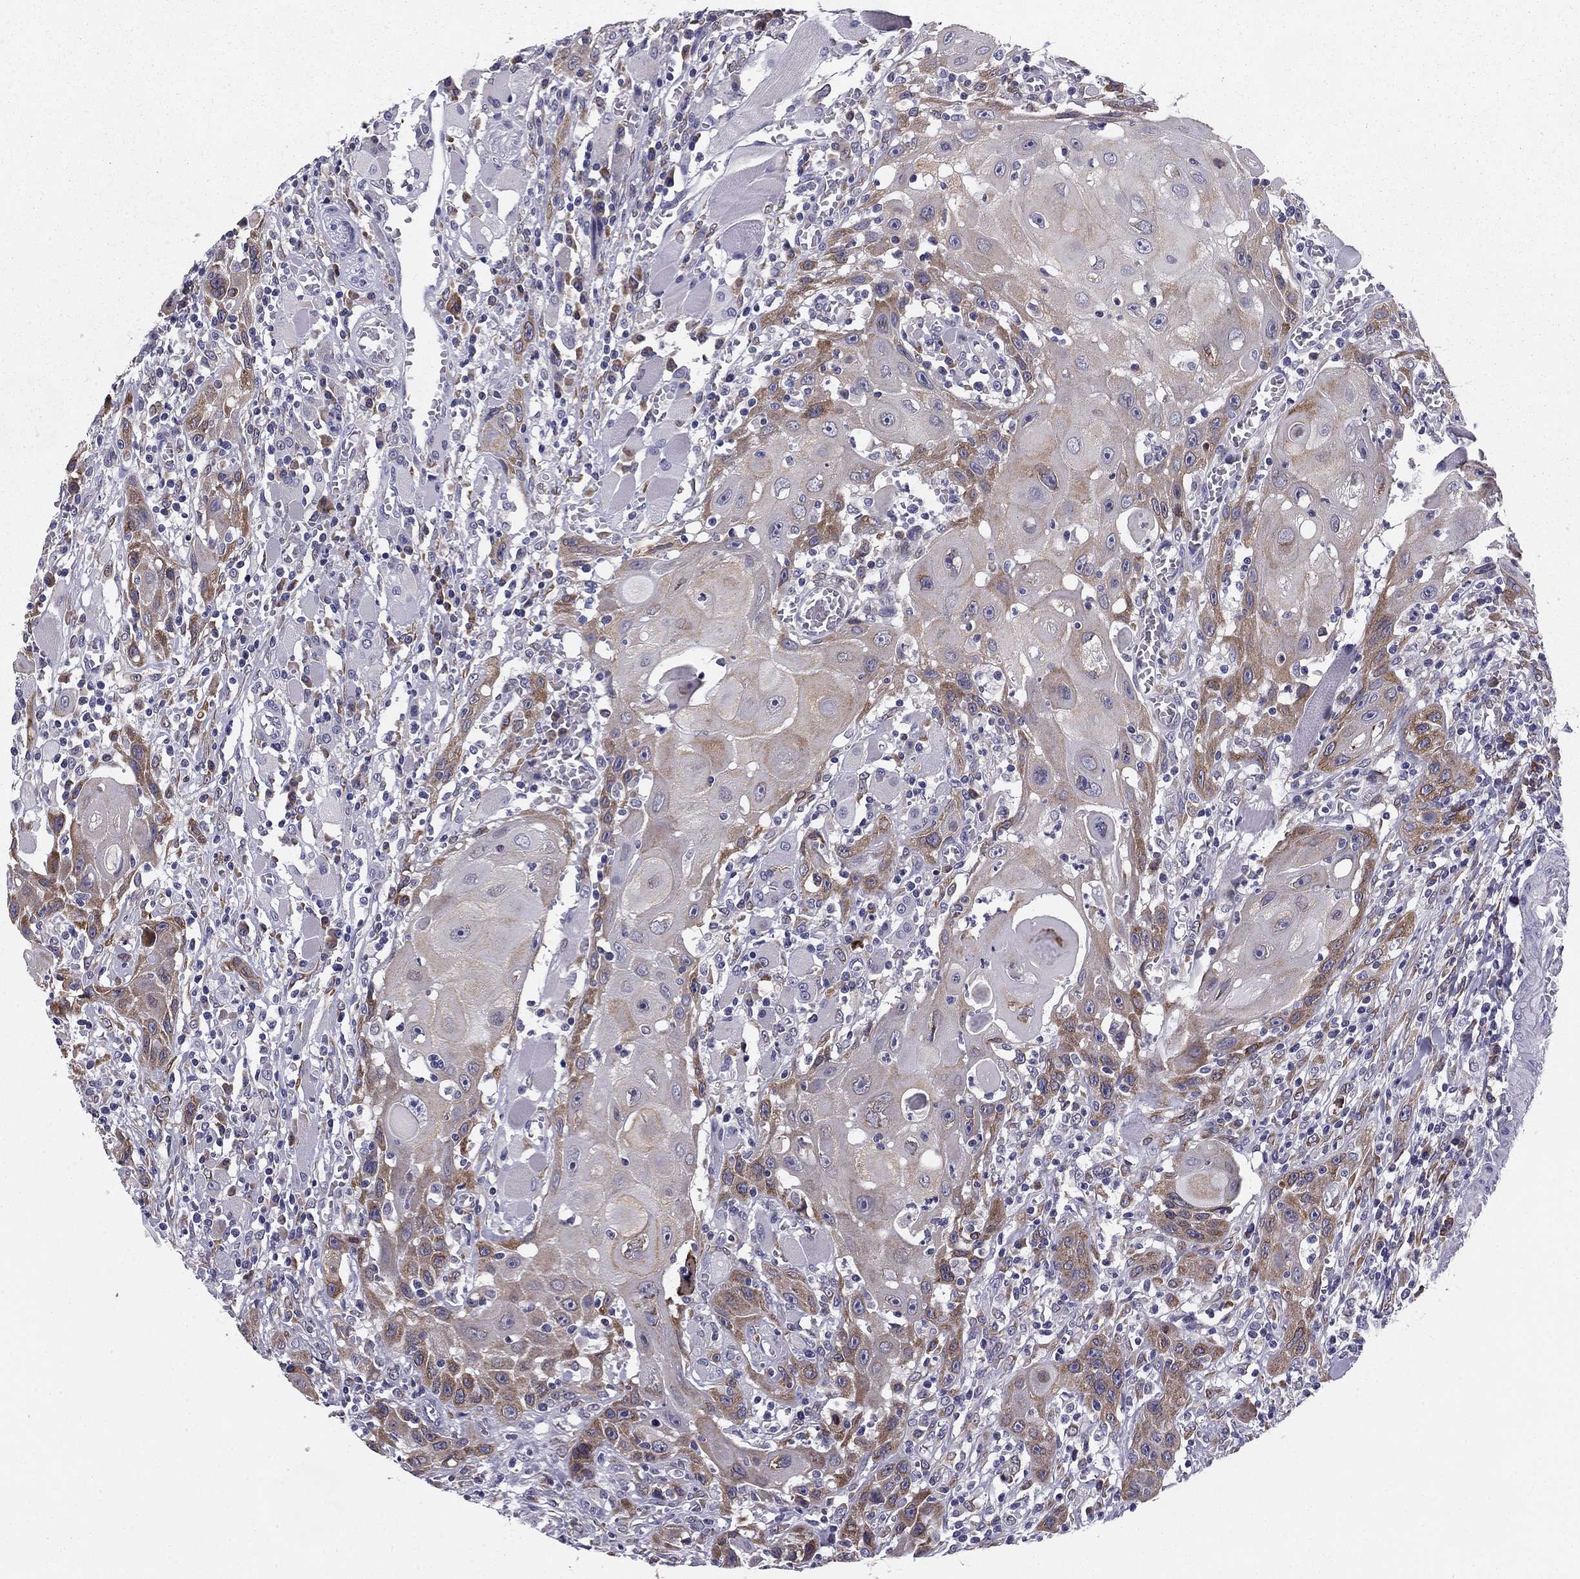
{"staining": {"intensity": "moderate", "quantity": "25%-75%", "location": "cytoplasmic/membranous"}, "tissue": "head and neck cancer", "cell_type": "Tumor cells", "image_type": "cancer", "snomed": [{"axis": "morphology", "description": "Normal tissue, NOS"}, {"axis": "morphology", "description": "Squamous cell carcinoma, NOS"}, {"axis": "topography", "description": "Oral tissue"}, {"axis": "topography", "description": "Head-Neck"}], "caption": "The photomicrograph shows immunohistochemical staining of head and neck cancer (squamous cell carcinoma). There is moderate cytoplasmic/membranous staining is seen in approximately 25%-75% of tumor cells. The staining was performed using DAB to visualize the protein expression in brown, while the nuclei were stained in blue with hematoxylin (Magnification: 20x).", "gene": "TMED3", "patient": {"sex": "male", "age": 71}}